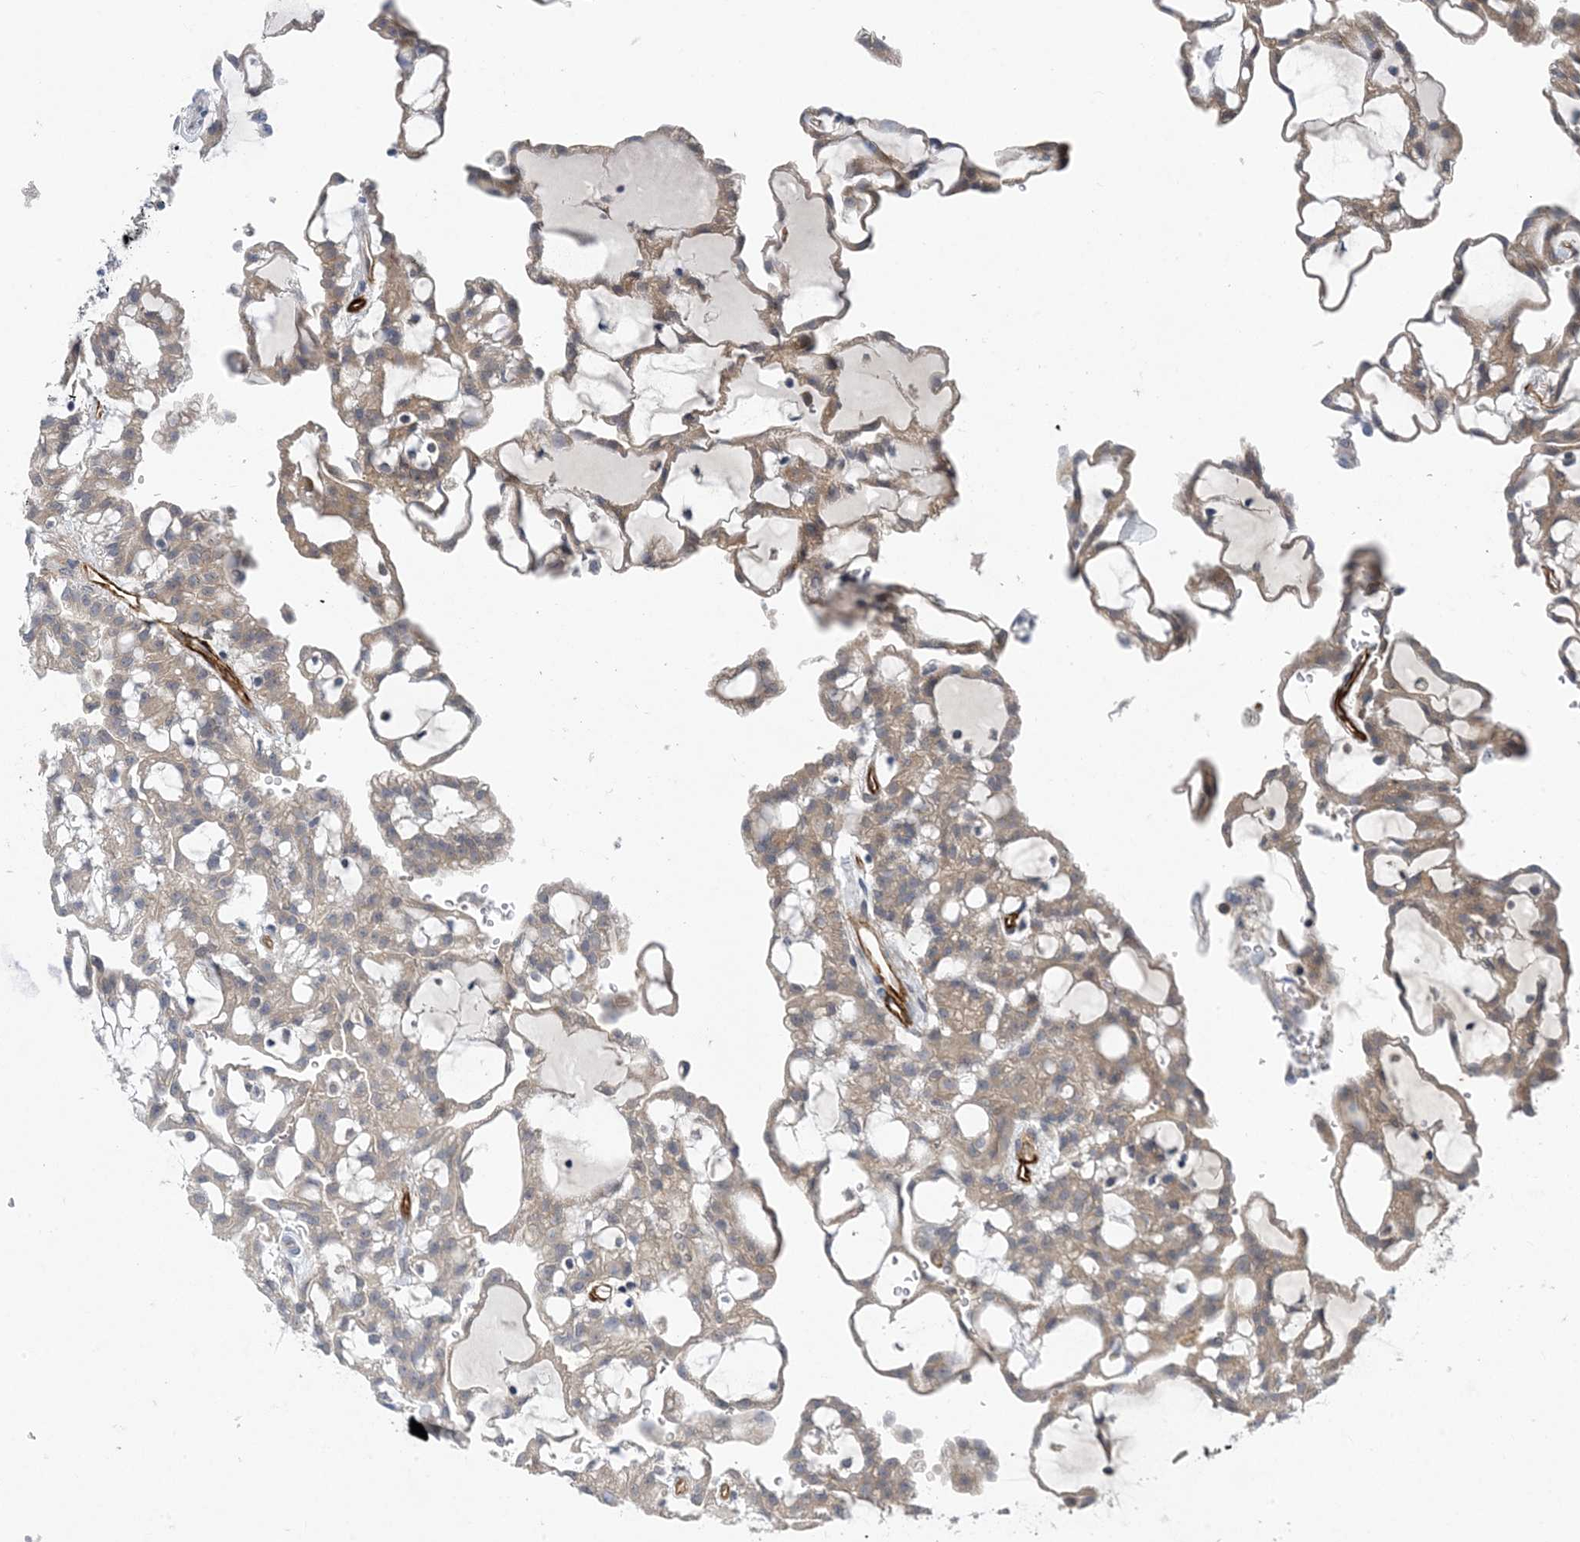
{"staining": {"intensity": "moderate", "quantity": "25%-75%", "location": "cytoplasmic/membranous"}, "tissue": "renal cancer", "cell_type": "Tumor cells", "image_type": "cancer", "snomed": [{"axis": "morphology", "description": "Adenocarcinoma, NOS"}, {"axis": "topography", "description": "Kidney"}], "caption": "Brown immunohistochemical staining in renal cancer shows moderate cytoplasmic/membranous expression in approximately 25%-75% of tumor cells. (DAB (3,3'-diaminobenzidine) = brown stain, brightfield microscopy at high magnification).", "gene": "HIKESHI", "patient": {"sex": "male", "age": 63}}